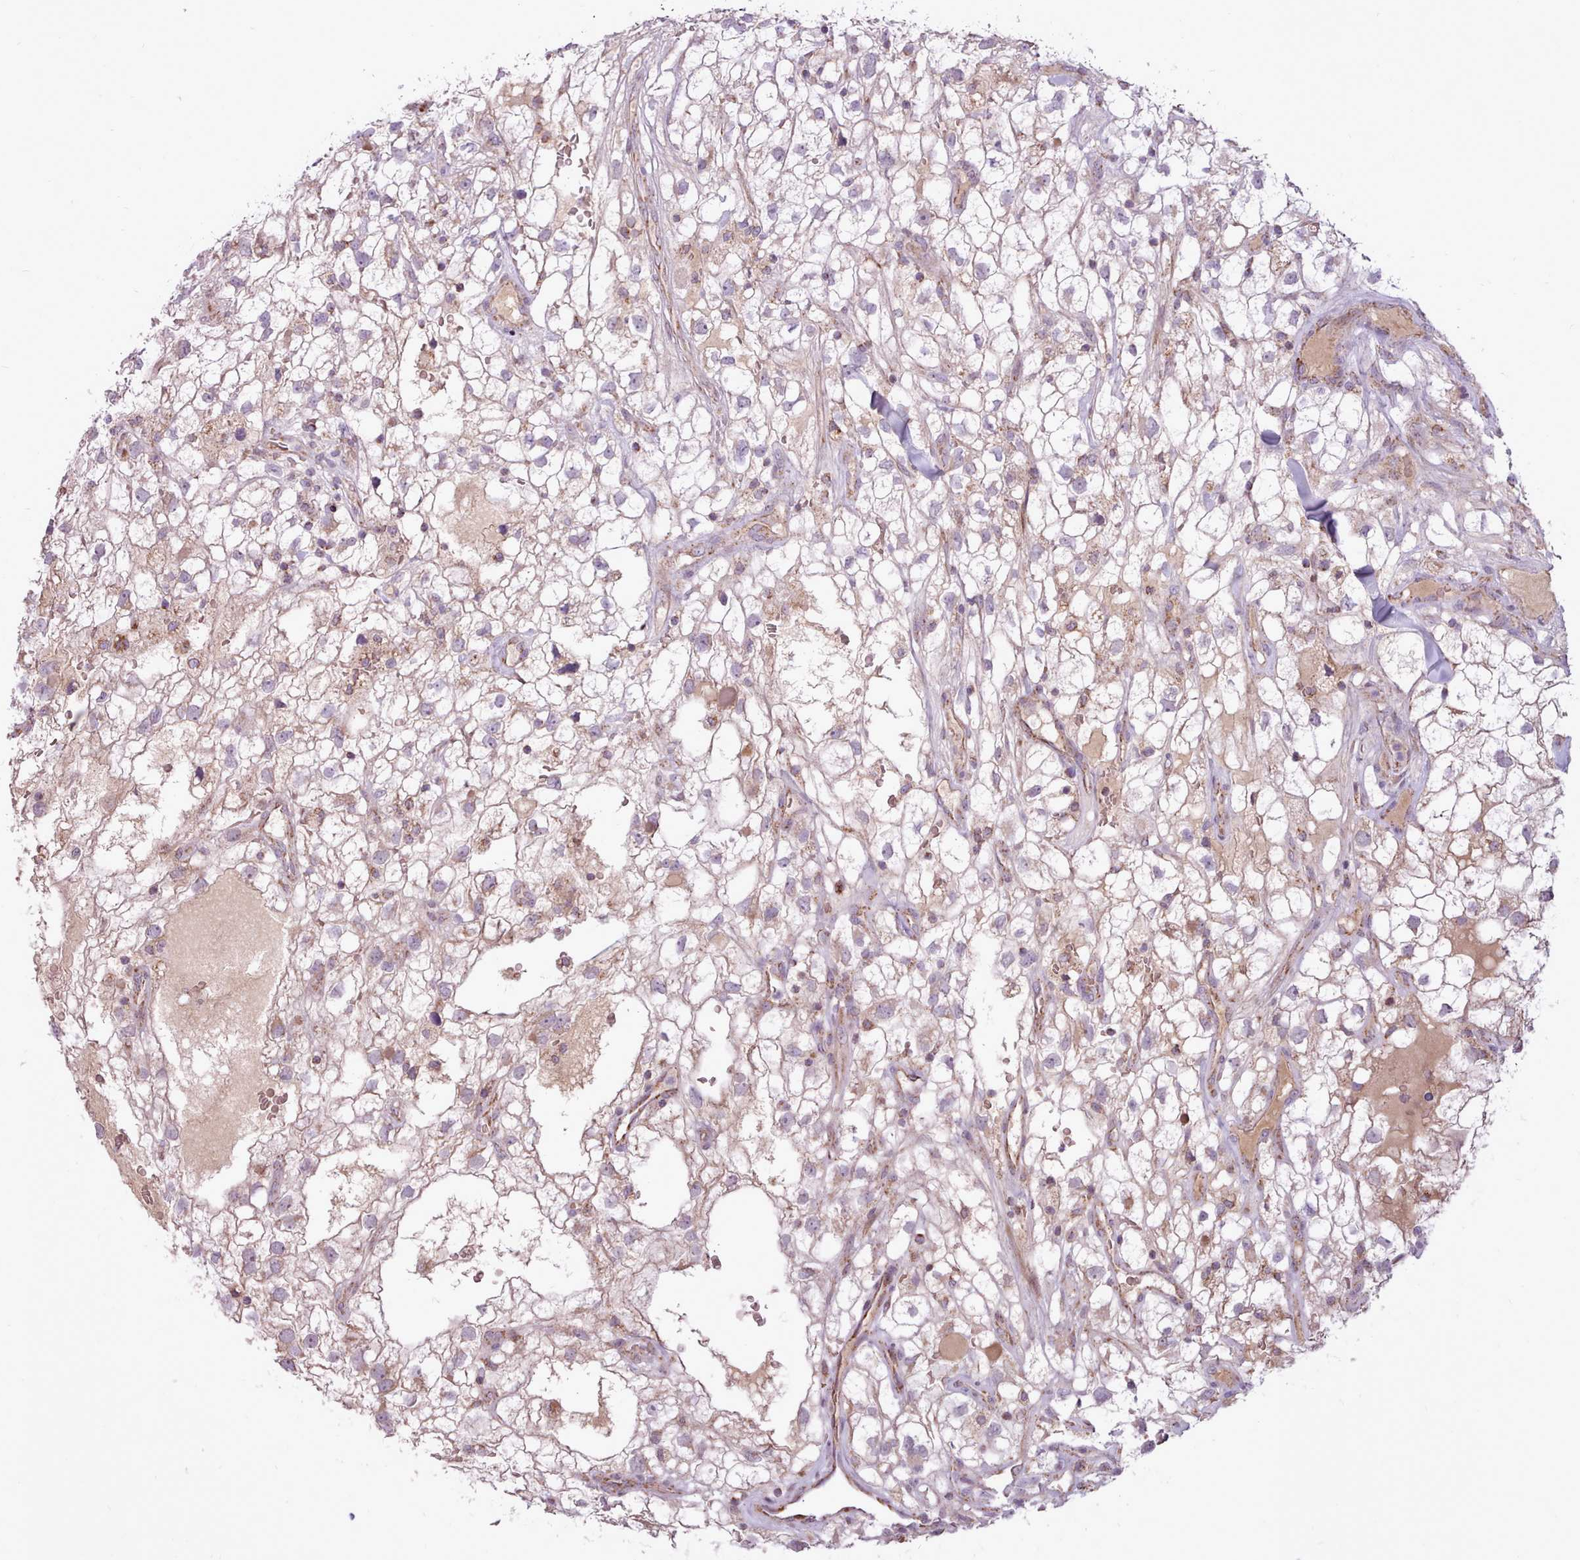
{"staining": {"intensity": "weak", "quantity": "25%-75%", "location": "cytoplasmic/membranous"}, "tissue": "renal cancer", "cell_type": "Tumor cells", "image_type": "cancer", "snomed": [{"axis": "morphology", "description": "Adenocarcinoma, NOS"}, {"axis": "topography", "description": "Kidney"}], "caption": "Renal cancer tissue shows weak cytoplasmic/membranous positivity in about 25%-75% of tumor cells", "gene": "LIN7C", "patient": {"sex": "male", "age": 59}}